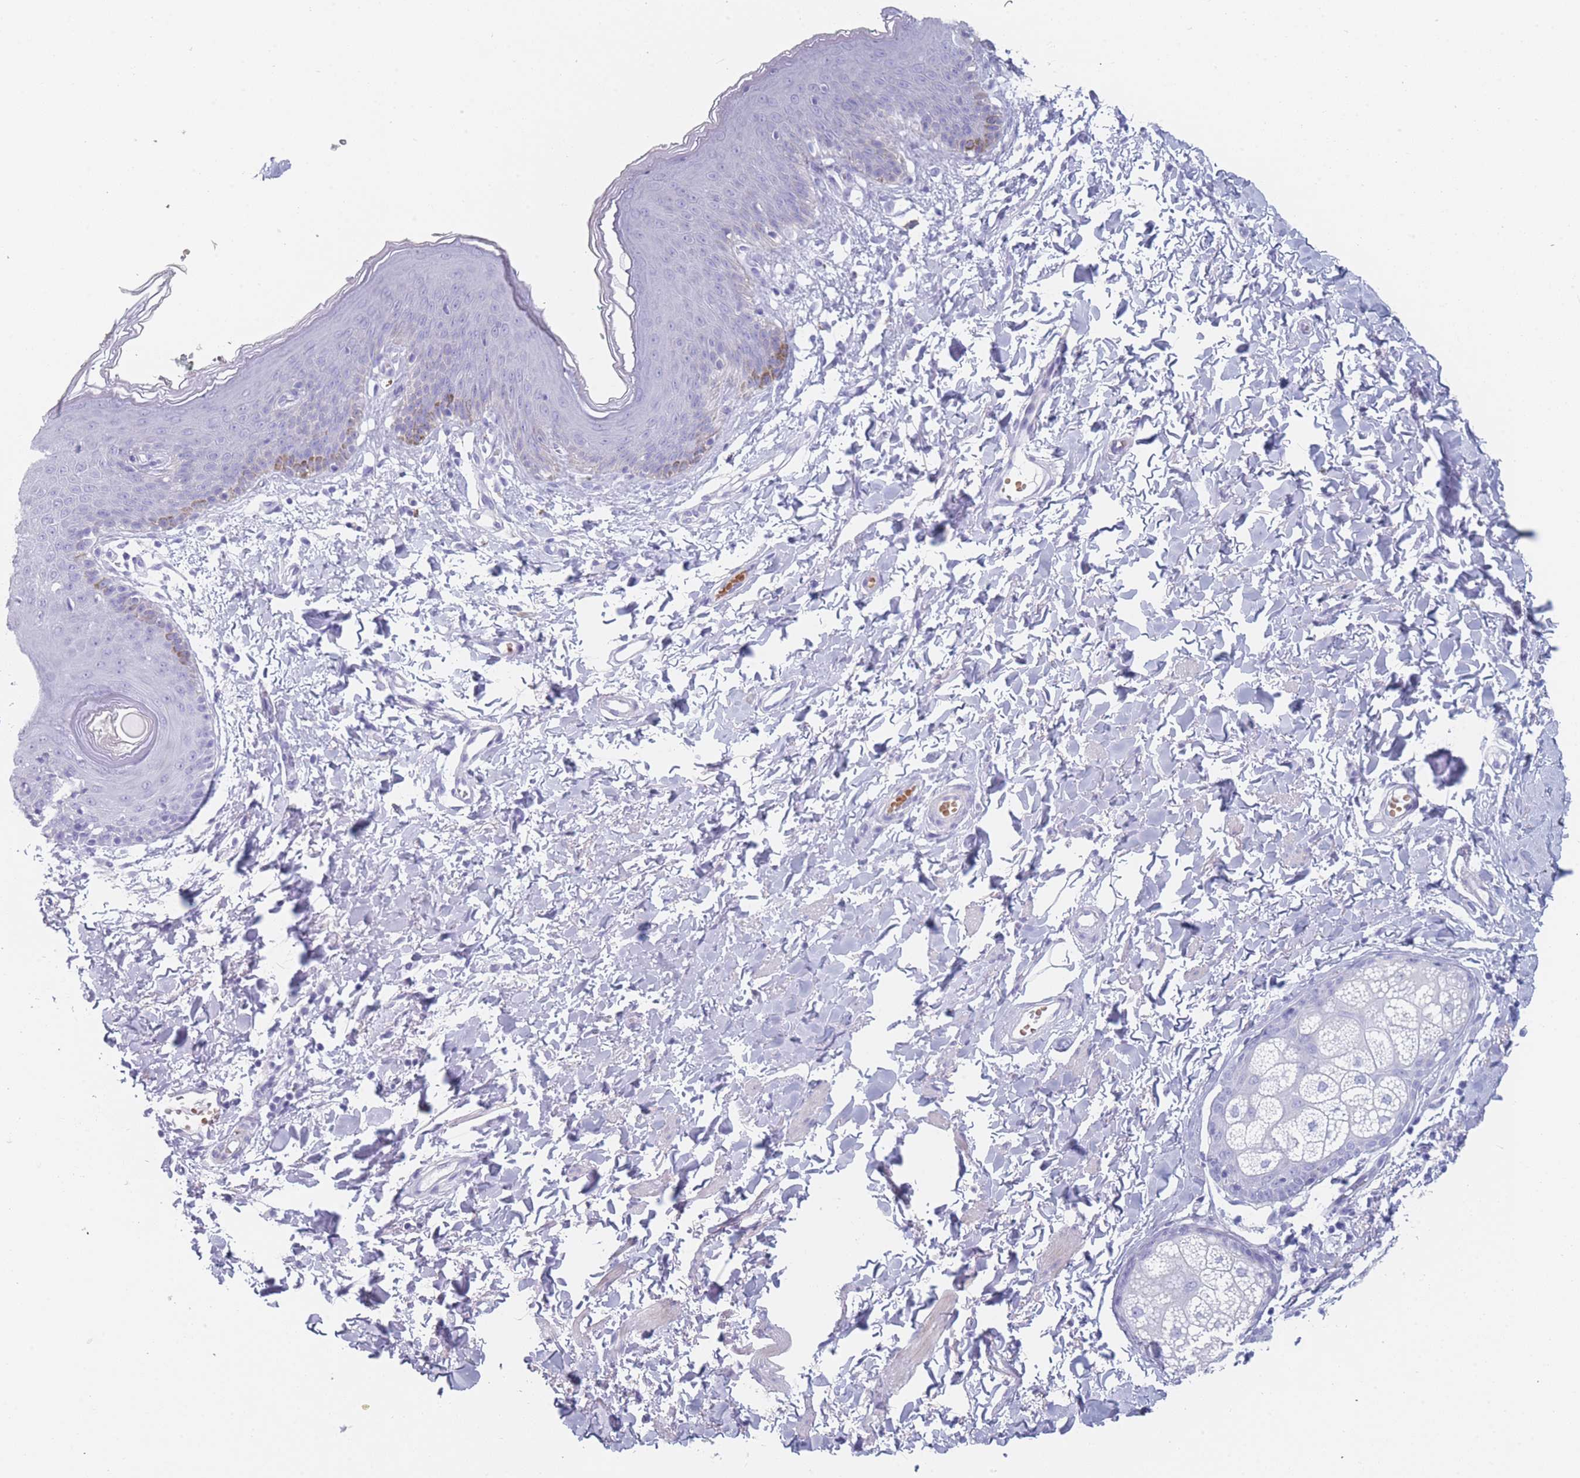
{"staining": {"intensity": "negative", "quantity": "none", "location": "none"}, "tissue": "skin", "cell_type": "Epidermal cells", "image_type": "normal", "snomed": [{"axis": "morphology", "description": "Normal tissue, NOS"}, {"axis": "topography", "description": "Vulva"}], "caption": "DAB (3,3'-diaminobenzidine) immunohistochemical staining of normal human skin exhibits no significant staining in epidermal cells.", "gene": "OR5D16", "patient": {"sex": "female", "age": 66}}